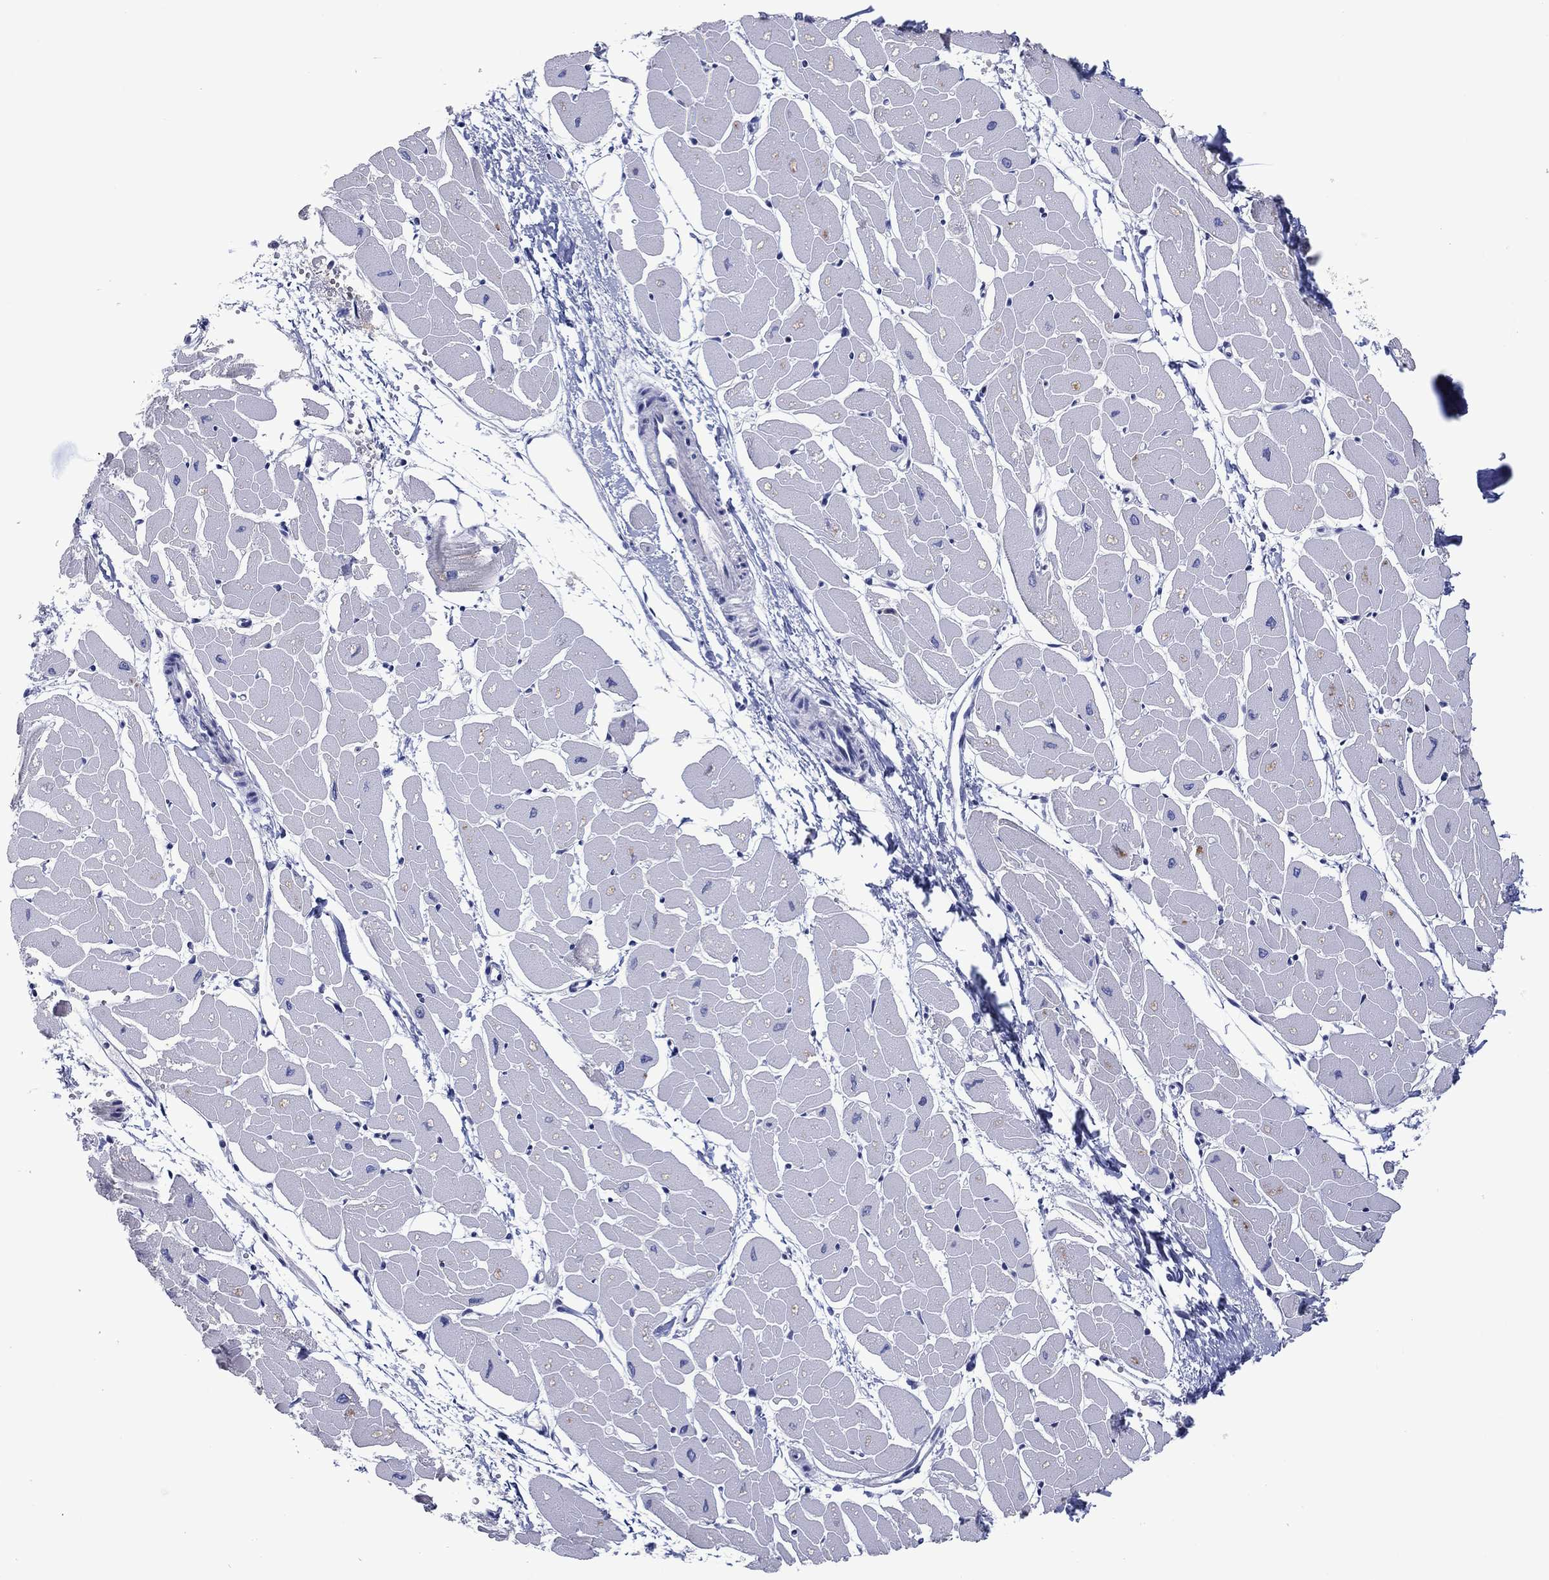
{"staining": {"intensity": "negative", "quantity": "none", "location": "none"}, "tissue": "heart muscle", "cell_type": "Cardiomyocytes", "image_type": "normal", "snomed": [{"axis": "morphology", "description": "Normal tissue, NOS"}, {"axis": "topography", "description": "Heart"}], "caption": "Immunohistochemistry histopathology image of unremarkable heart muscle: heart muscle stained with DAB demonstrates no significant protein staining in cardiomyocytes. (Immunohistochemistry (ihc), brightfield microscopy, high magnification).", "gene": "FER1L6", "patient": {"sex": "male", "age": 57}}